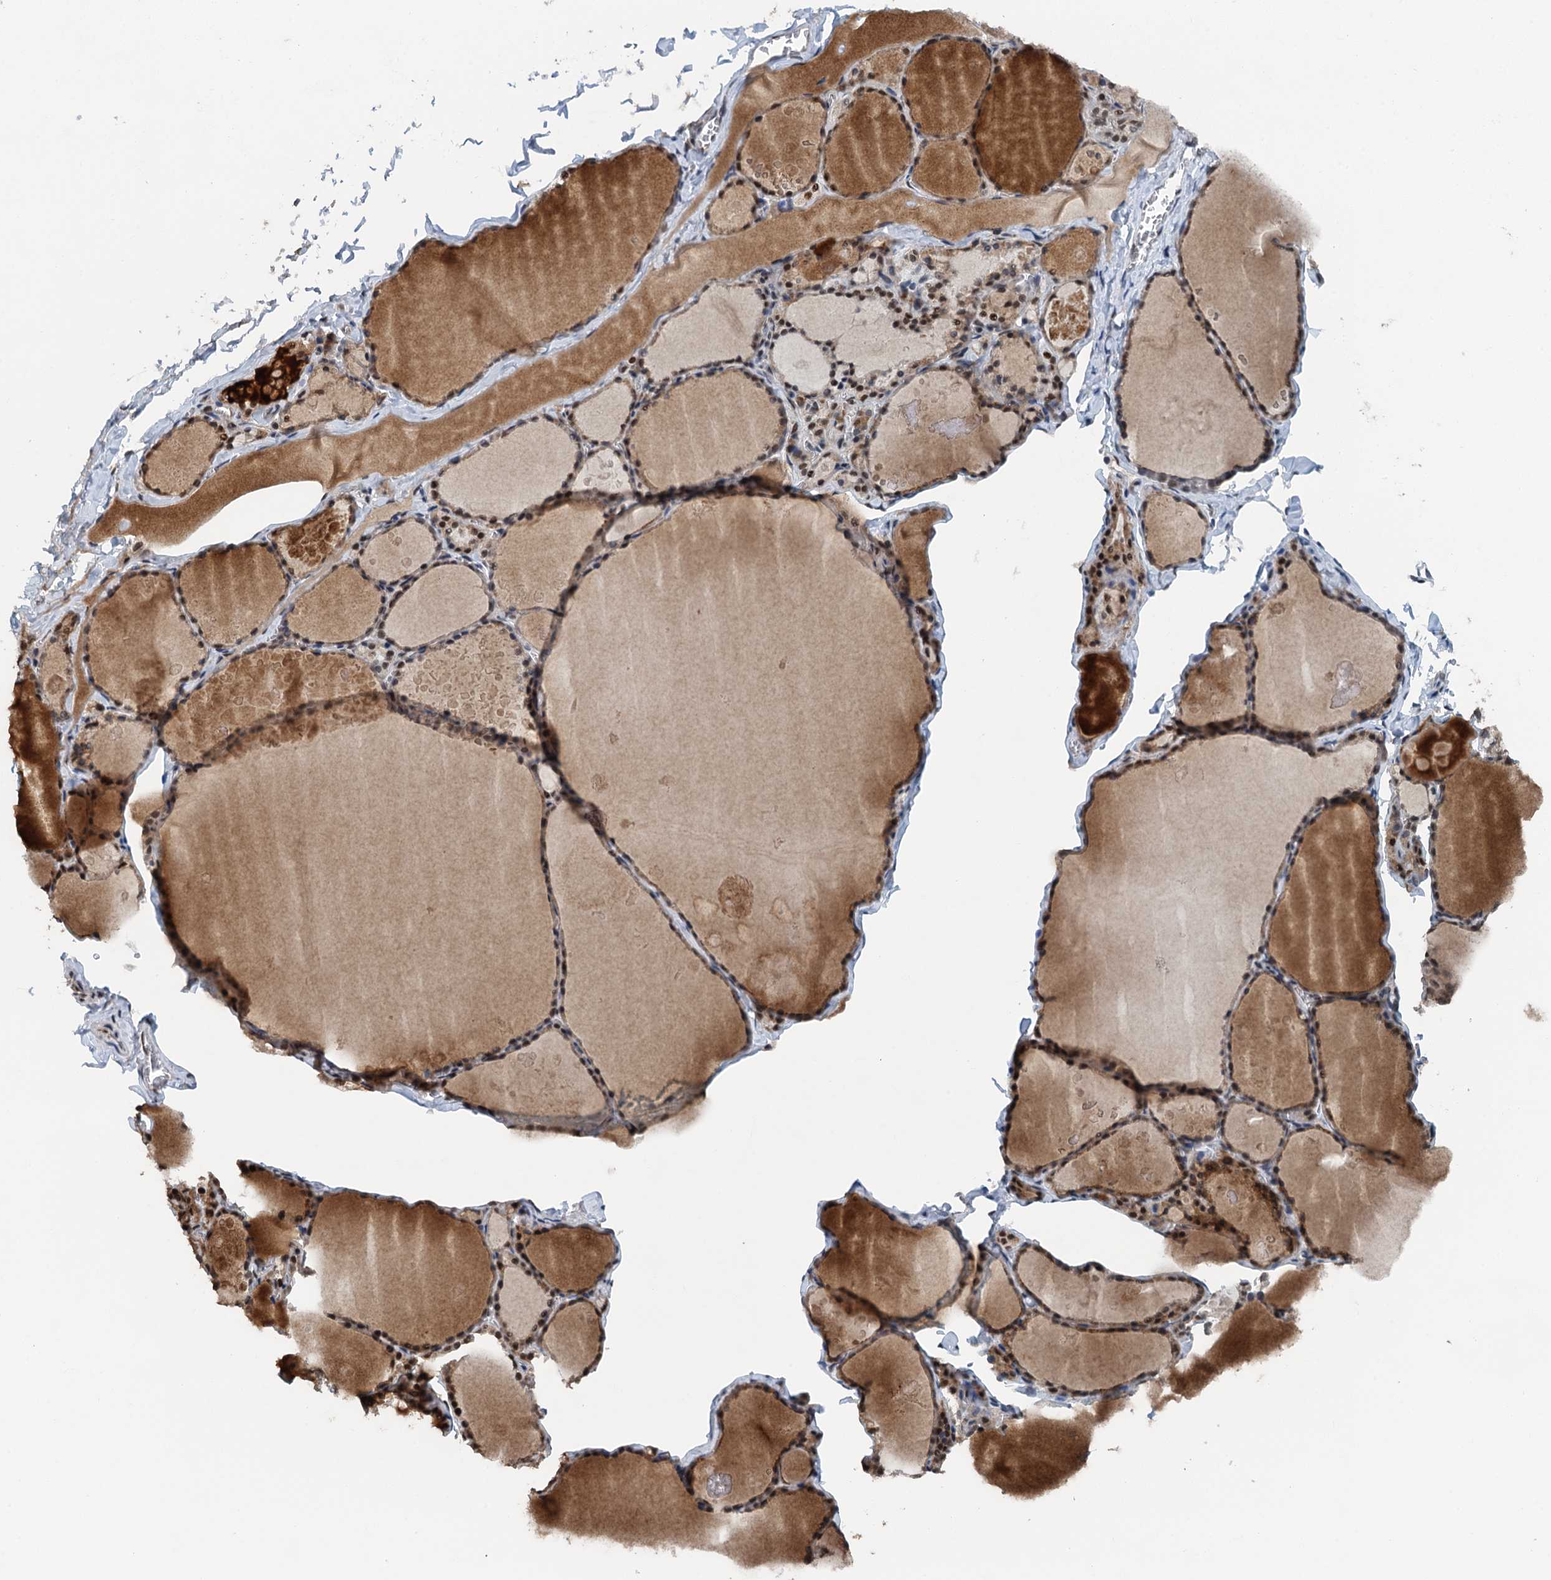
{"staining": {"intensity": "moderate", "quantity": ">75%", "location": "nuclear"}, "tissue": "thyroid gland", "cell_type": "Glandular cells", "image_type": "normal", "snomed": [{"axis": "morphology", "description": "Normal tissue, NOS"}, {"axis": "topography", "description": "Thyroid gland"}], "caption": "Brown immunohistochemical staining in benign human thyroid gland demonstrates moderate nuclear positivity in approximately >75% of glandular cells.", "gene": "MTA3", "patient": {"sex": "male", "age": 56}}